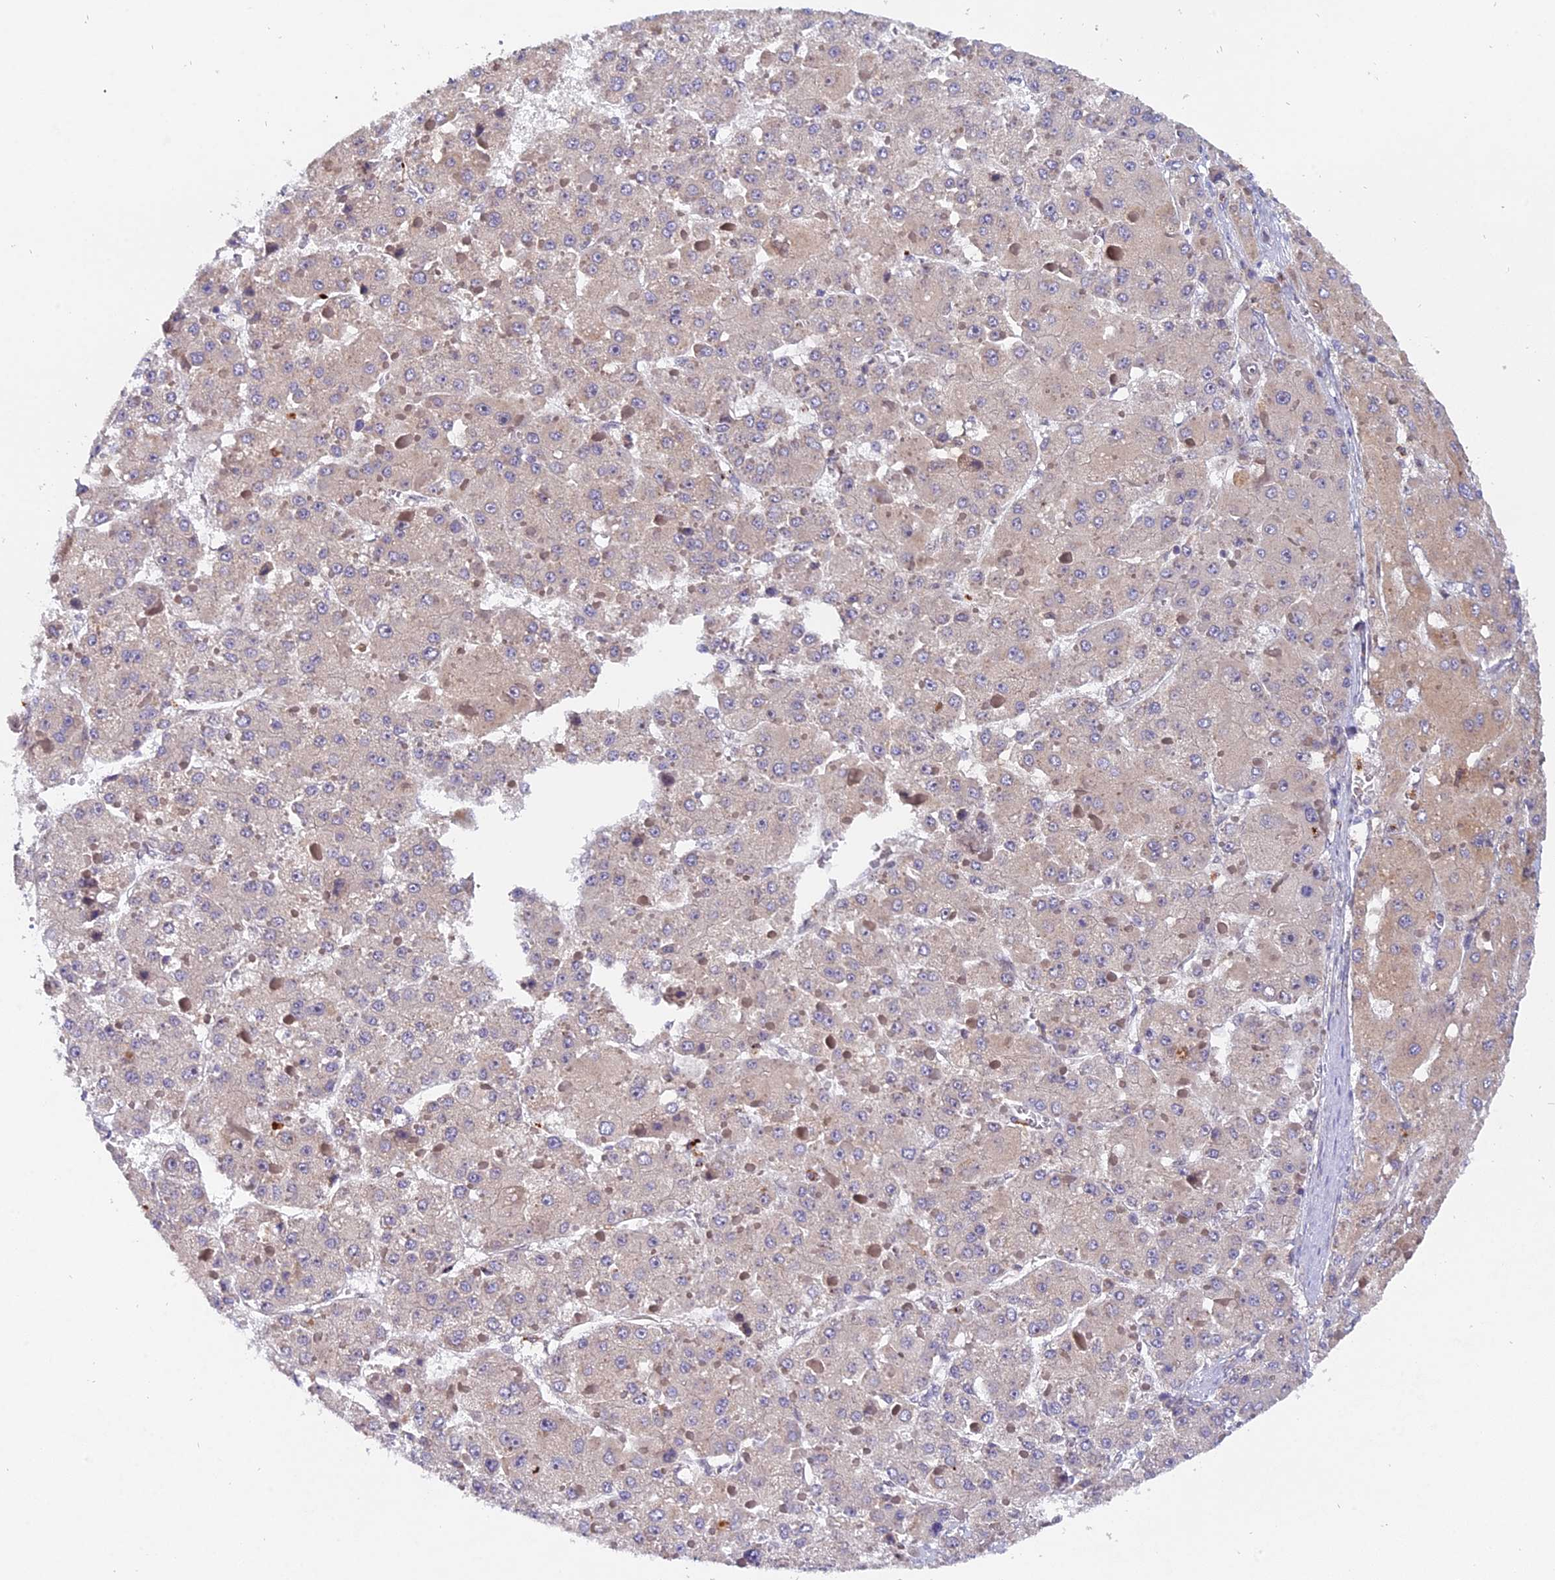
{"staining": {"intensity": "weak", "quantity": "25%-75%", "location": "cytoplasmic/membranous"}, "tissue": "liver cancer", "cell_type": "Tumor cells", "image_type": "cancer", "snomed": [{"axis": "morphology", "description": "Carcinoma, Hepatocellular, NOS"}, {"axis": "topography", "description": "Liver"}], "caption": "Liver hepatocellular carcinoma stained with a protein marker demonstrates weak staining in tumor cells.", "gene": "FAM118B", "patient": {"sex": "female", "age": 73}}